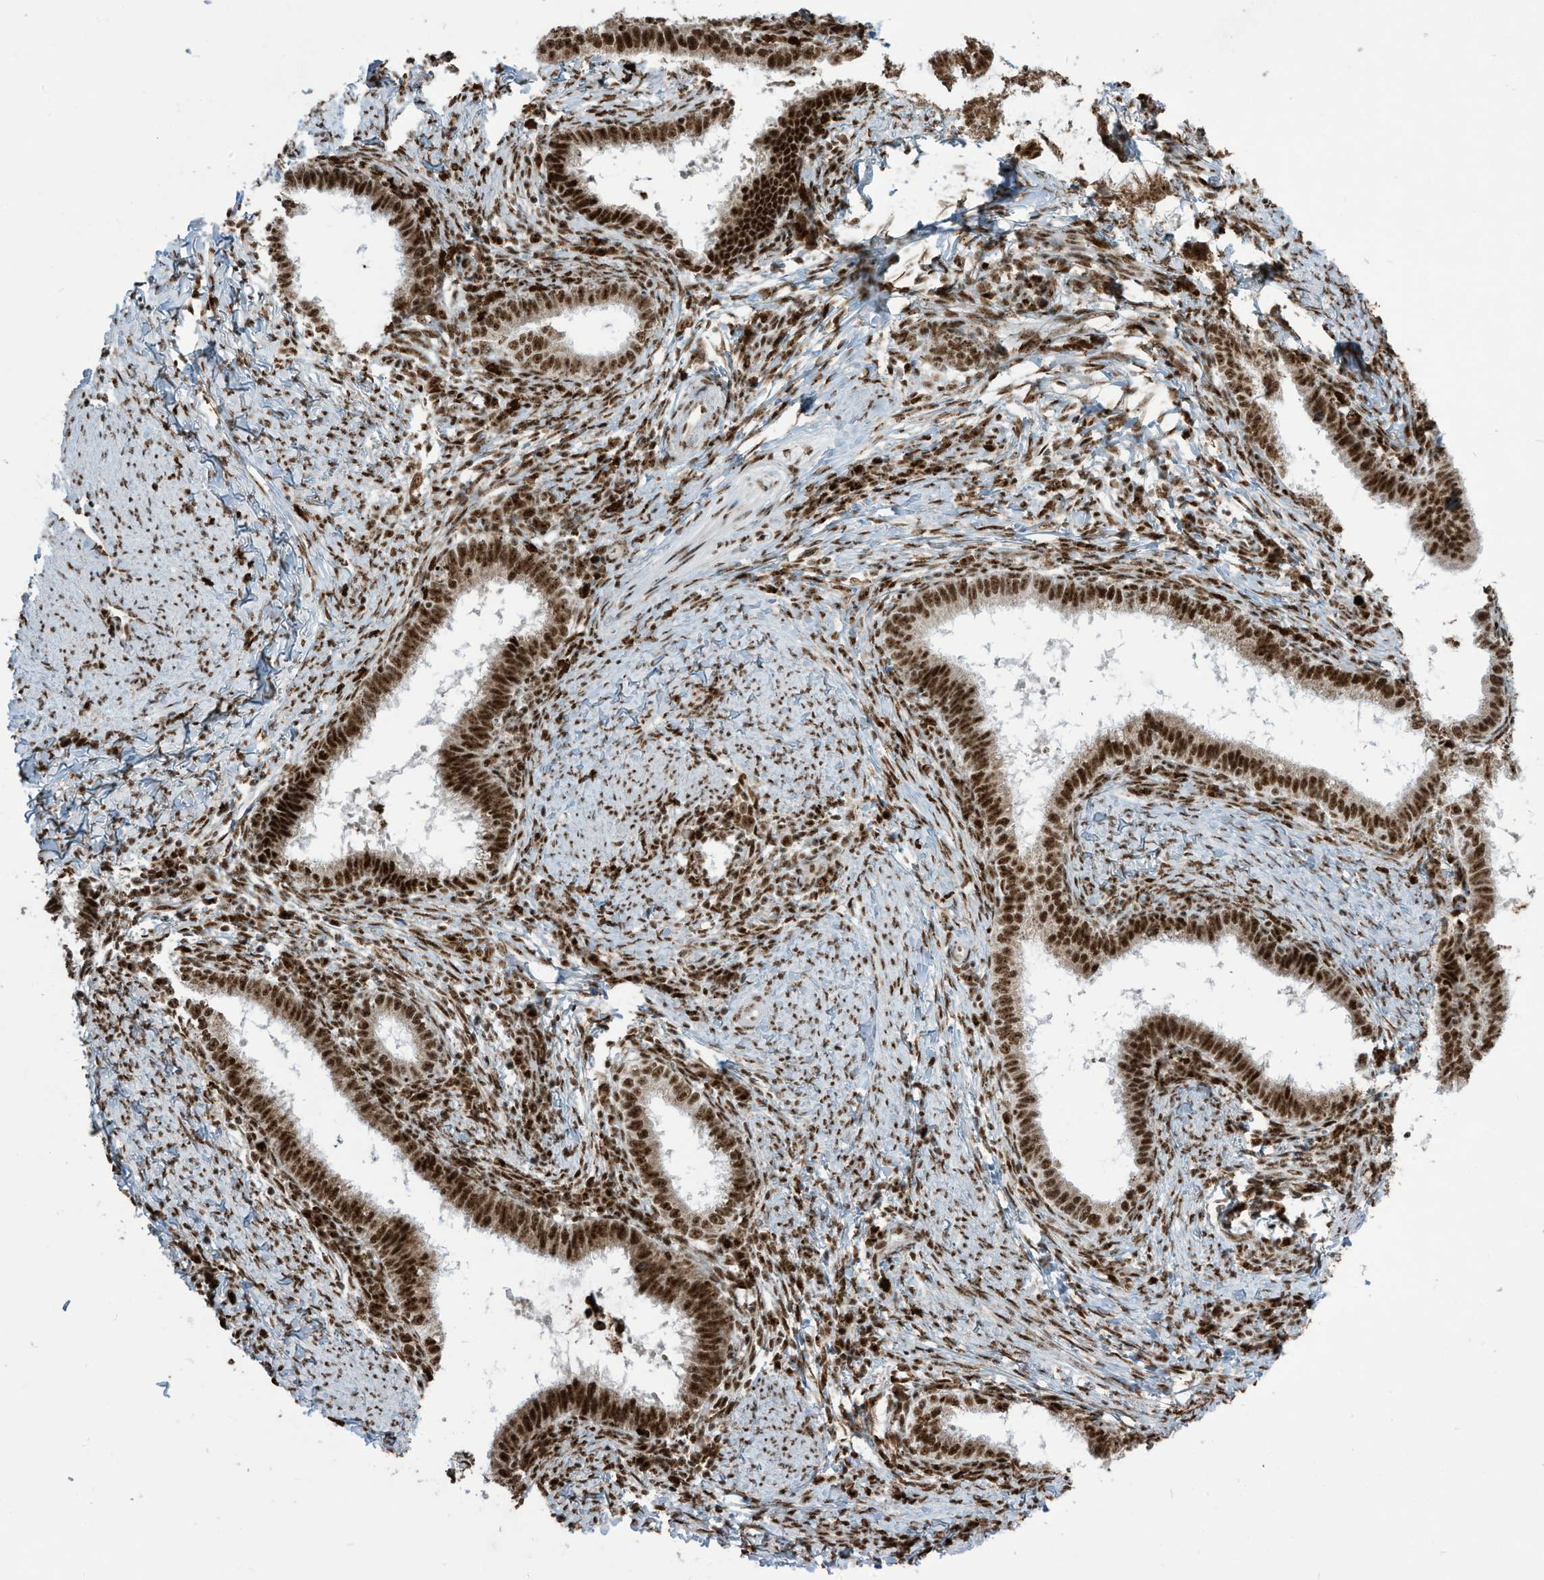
{"staining": {"intensity": "strong", "quantity": ">75%", "location": "nuclear"}, "tissue": "cervical cancer", "cell_type": "Tumor cells", "image_type": "cancer", "snomed": [{"axis": "morphology", "description": "Adenocarcinoma, NOS"}, {"axis": "topography", "description": "Cervix"}], "caption": "Cervical cancer tissue demonstrates strong nuclear staining in approximately >75% of tumor cells", "gene": "LBH", "patient": {"sex": "female", "age": 36}}